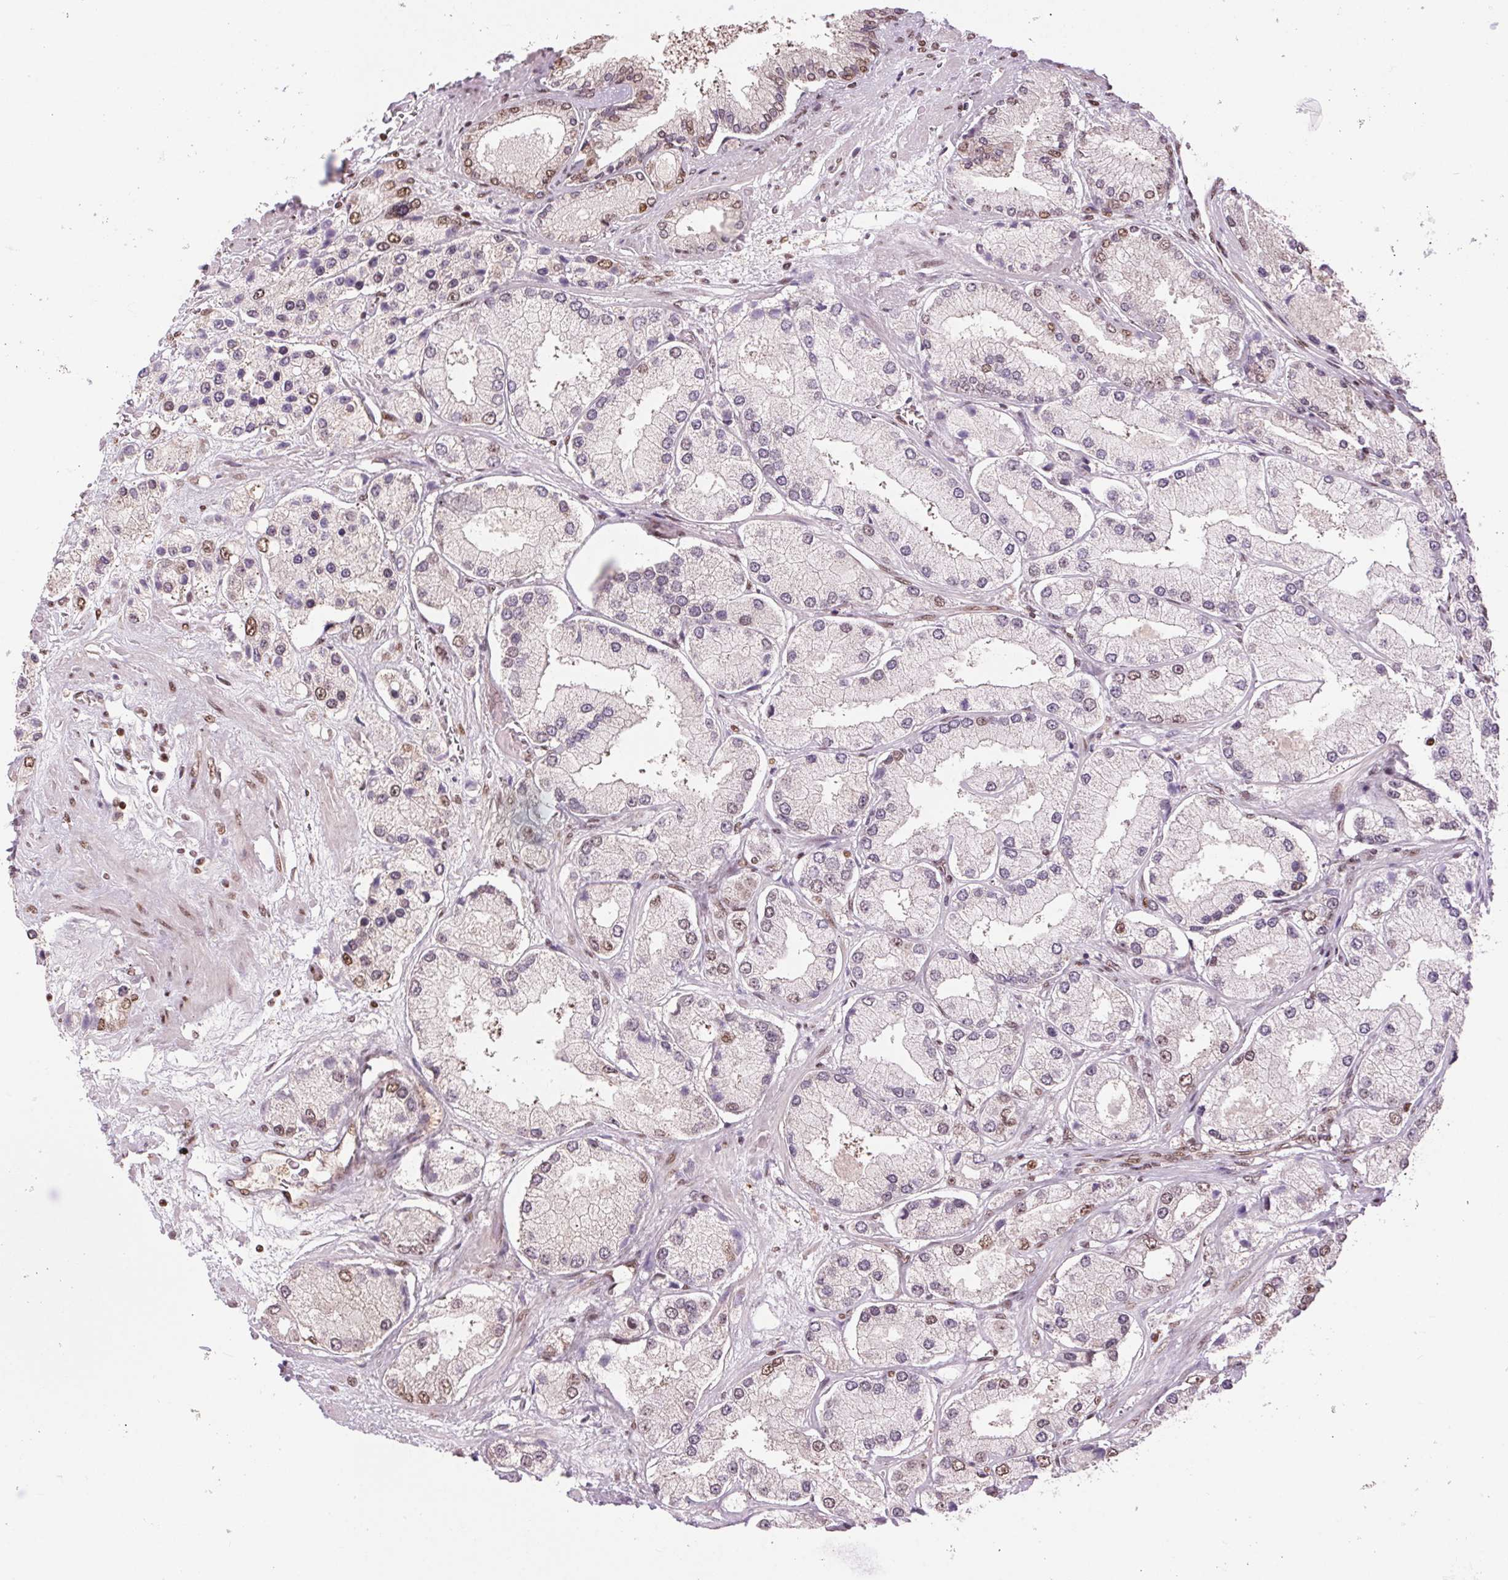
{"staining": {"intensity": "moderate", "quantity": "<25%", "location": "nuclear"}, "tissue": "prostate cancer", "cell_type": "Tumor cells", "image_type": "cancer", "snomed": [{"axis": "morphology", "description": "Adenocarcinoma, High grade"}, {"axis": "topography", "description": "Prostate"}], "caption": "This is an image of IHC staining of adenocarcinoma (high-grade) (prostate), which shows moderate positivity in the nuclear of tumor cells.", "gene": "RAD23A", "patient": {"sex": "male", "age": 67}}